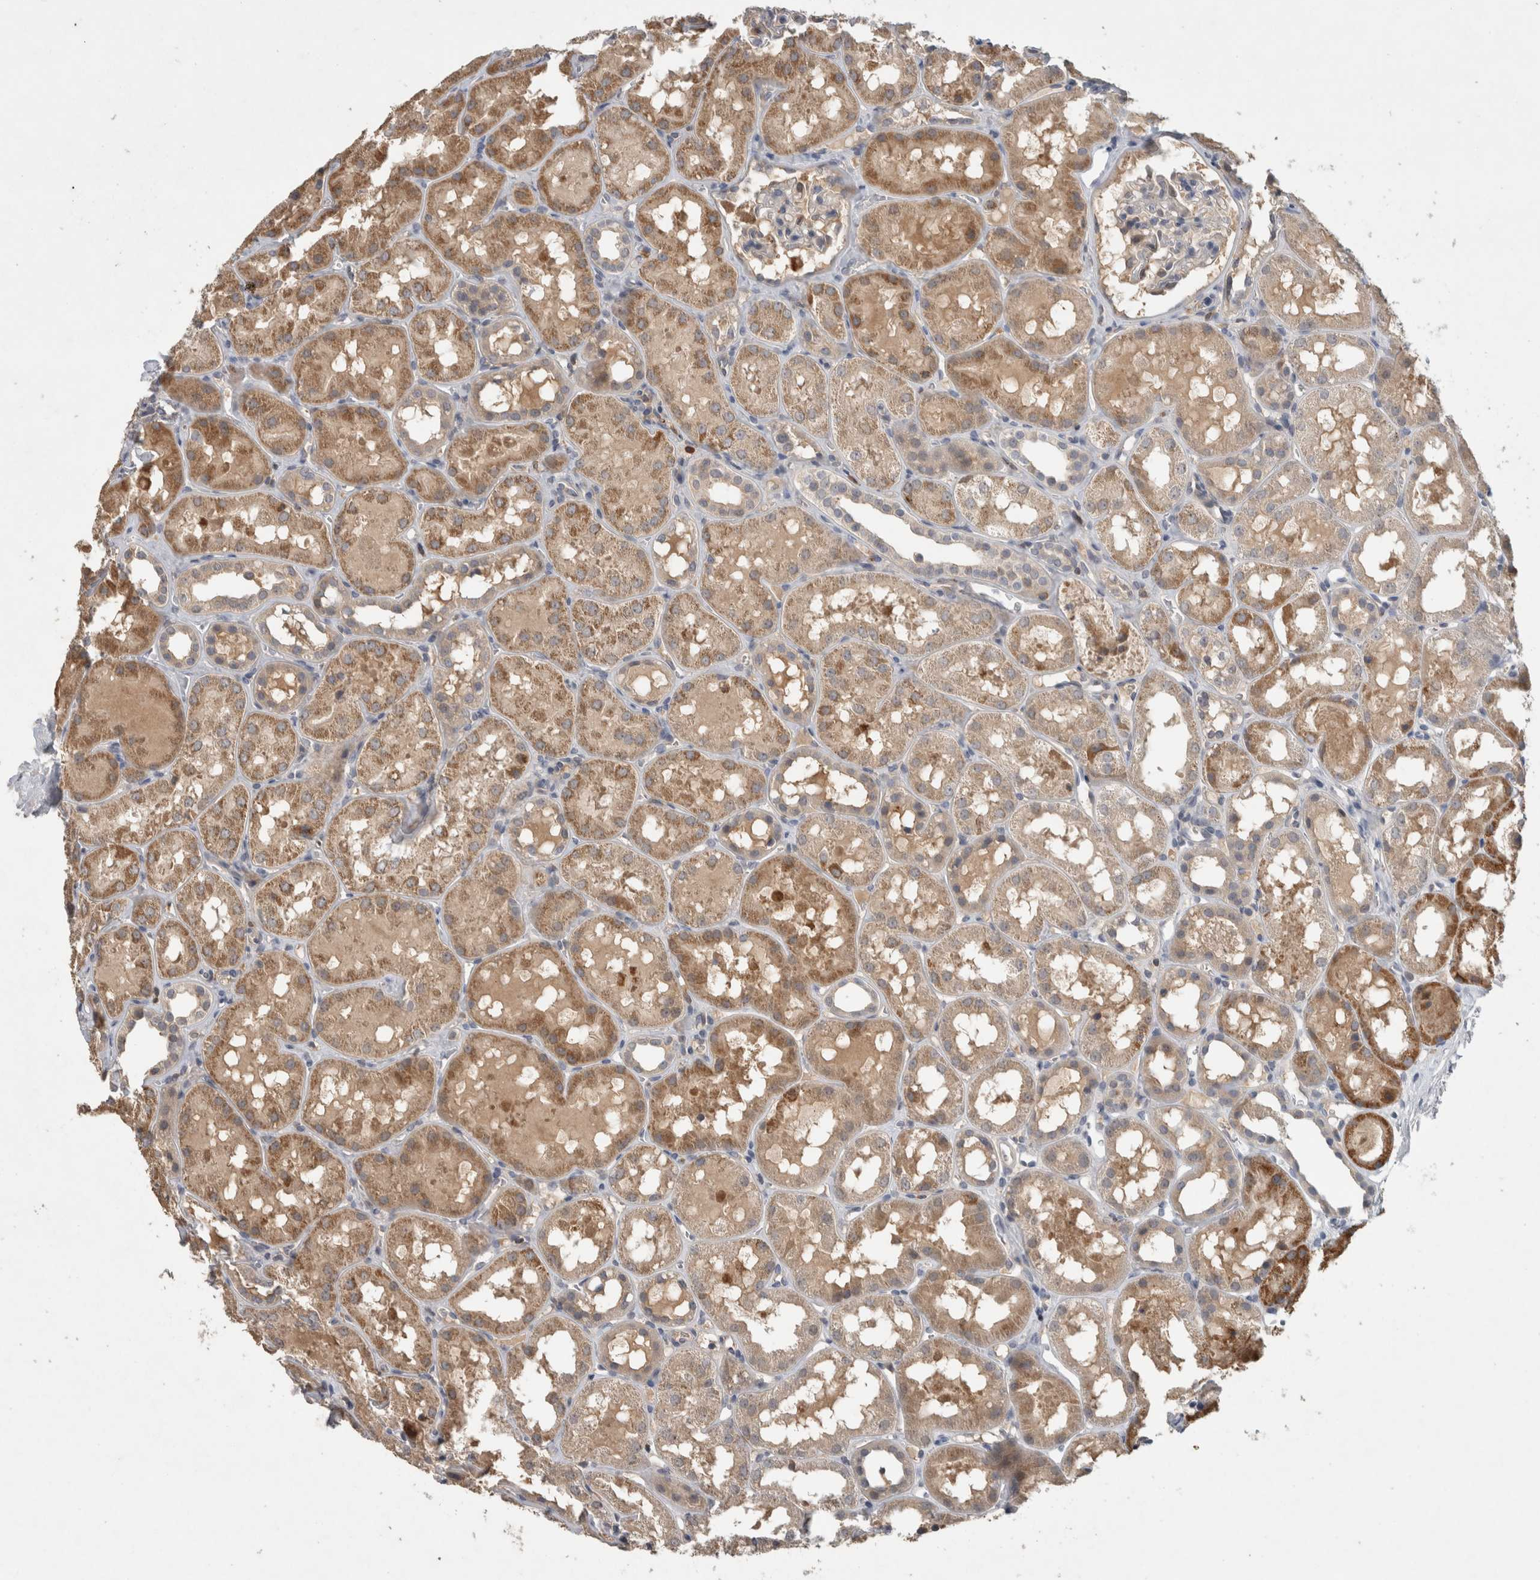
{"staining": {"intensity": "negative", "quantity": "none", "location": "none"}, "tissue": "kidney", "cell_type": "Cells in glomeruli", "image_type": "normal", "snomed": [{"axis": "morphology", "description": "Normal tissue, NOS"}, {"axis": "topography", "description": "Kidney"}, {"axis": "topography", "description": "Urinary bladder"}], "caption": "There is no significant expression in cells in glomeruli of kidney. (DAB (3,3'-diaminobenzidine) immunohistochemistry (IHC), high magnification).", "gene": "GFRA2", "patient": {"sex": "male", "age": 16}}